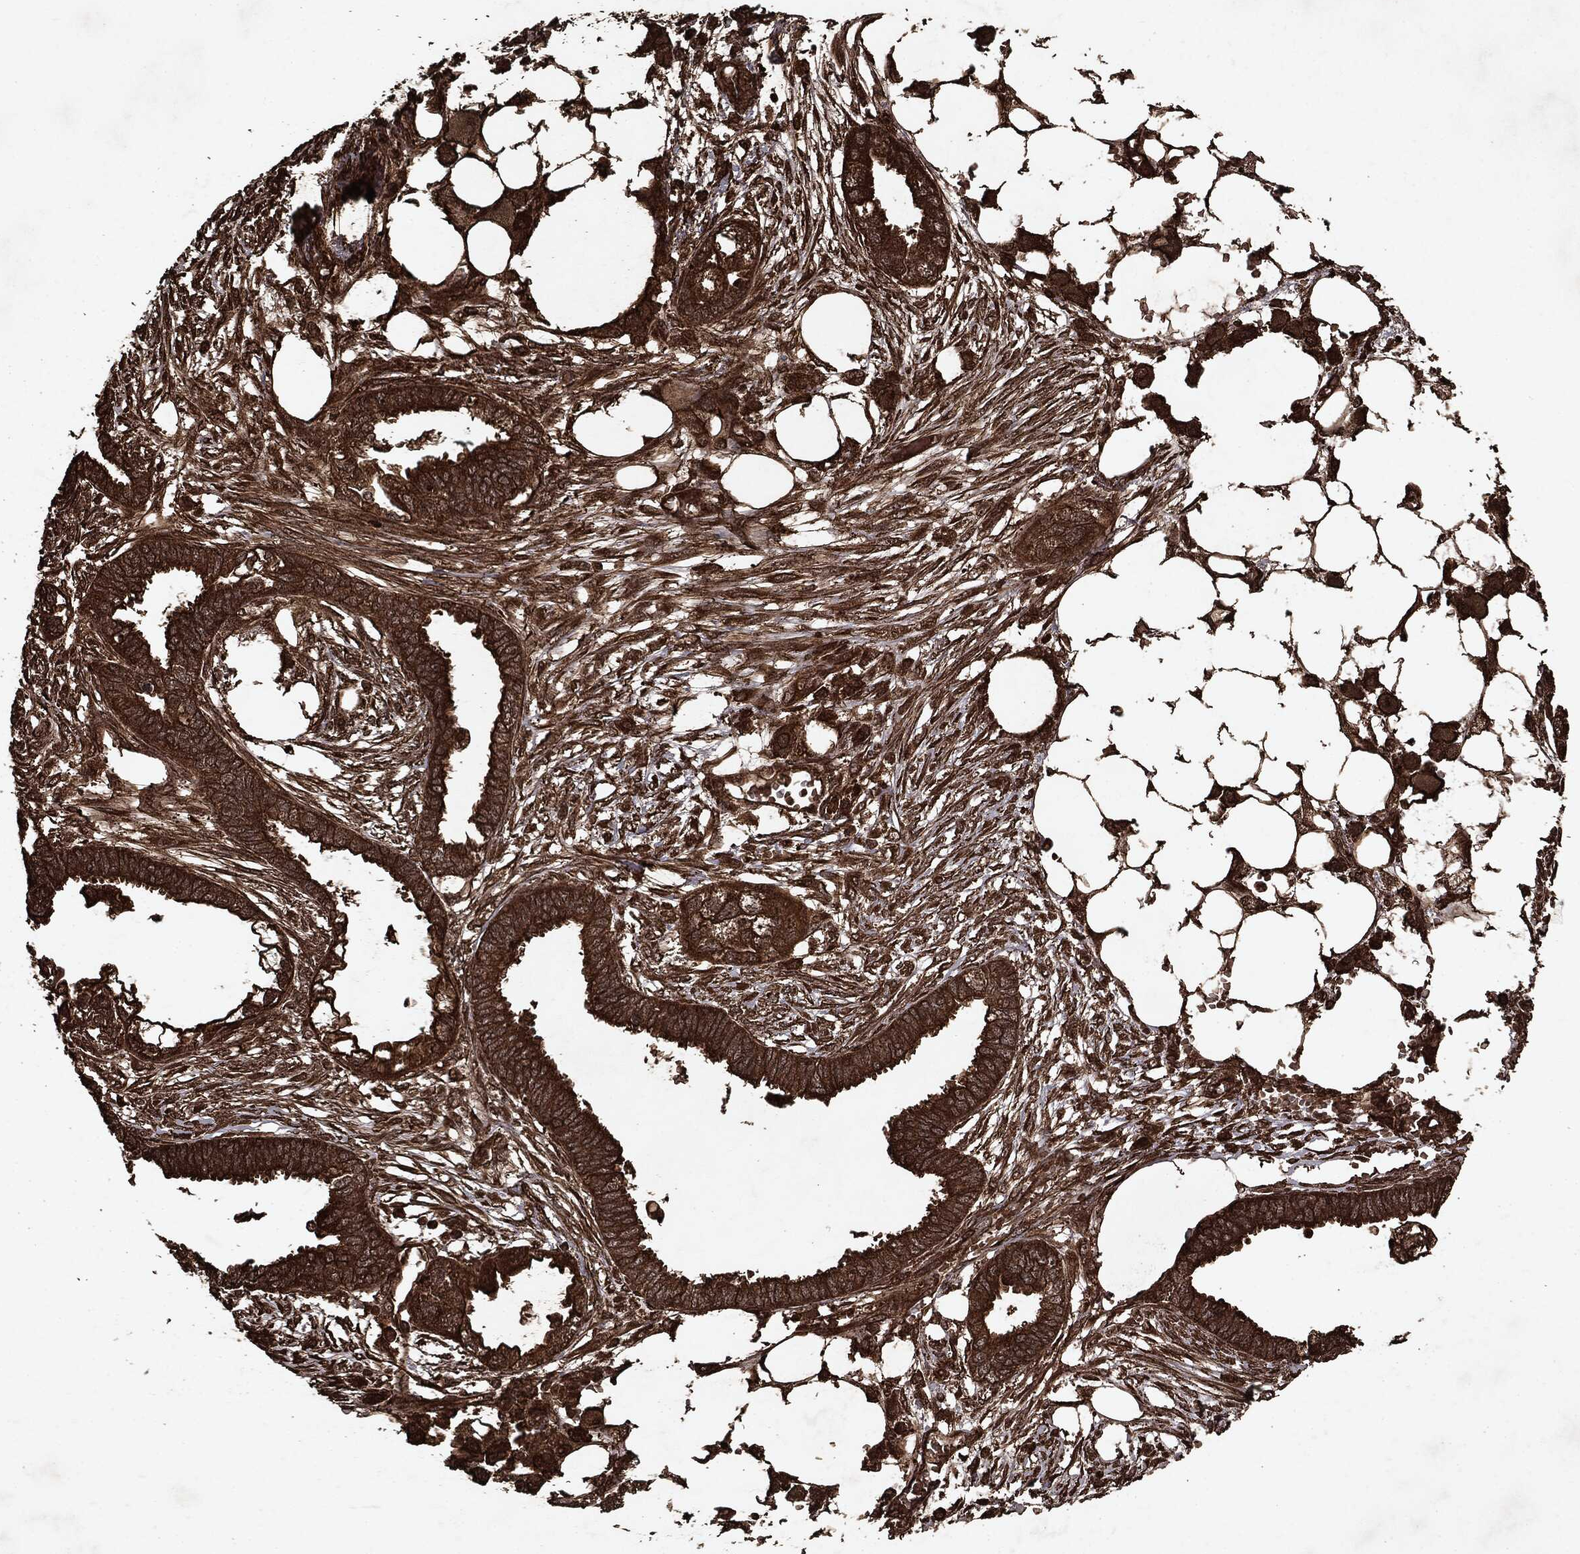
{"staining": {"intensity": "strong", "quantity": ">75%", "location": "cytoplasmic/membranous"}, "tissue": "endometrial cancer", "cell_type": "Tumor cells", "image_type": "cancer", "snomed": [{"axis": "morphology", "description": "Adenocarcinoma, NOS"}, {"axis": "morphology", "description": "Adenocarcinoma, metastatic, NOS"}, {"axis": "topography", "description": "Adipose tissue"}, {"axis": "topography", "description": "Endometrium"}], "caption": "Brown immunohistochemical staining in human endometrial metastatic adenocarcinoma shows strong cytoplasmic/membranous staining in about >75% of tumor cells.", "gene": "ARAF", "patient": {"sex": "female", "age": 67}}